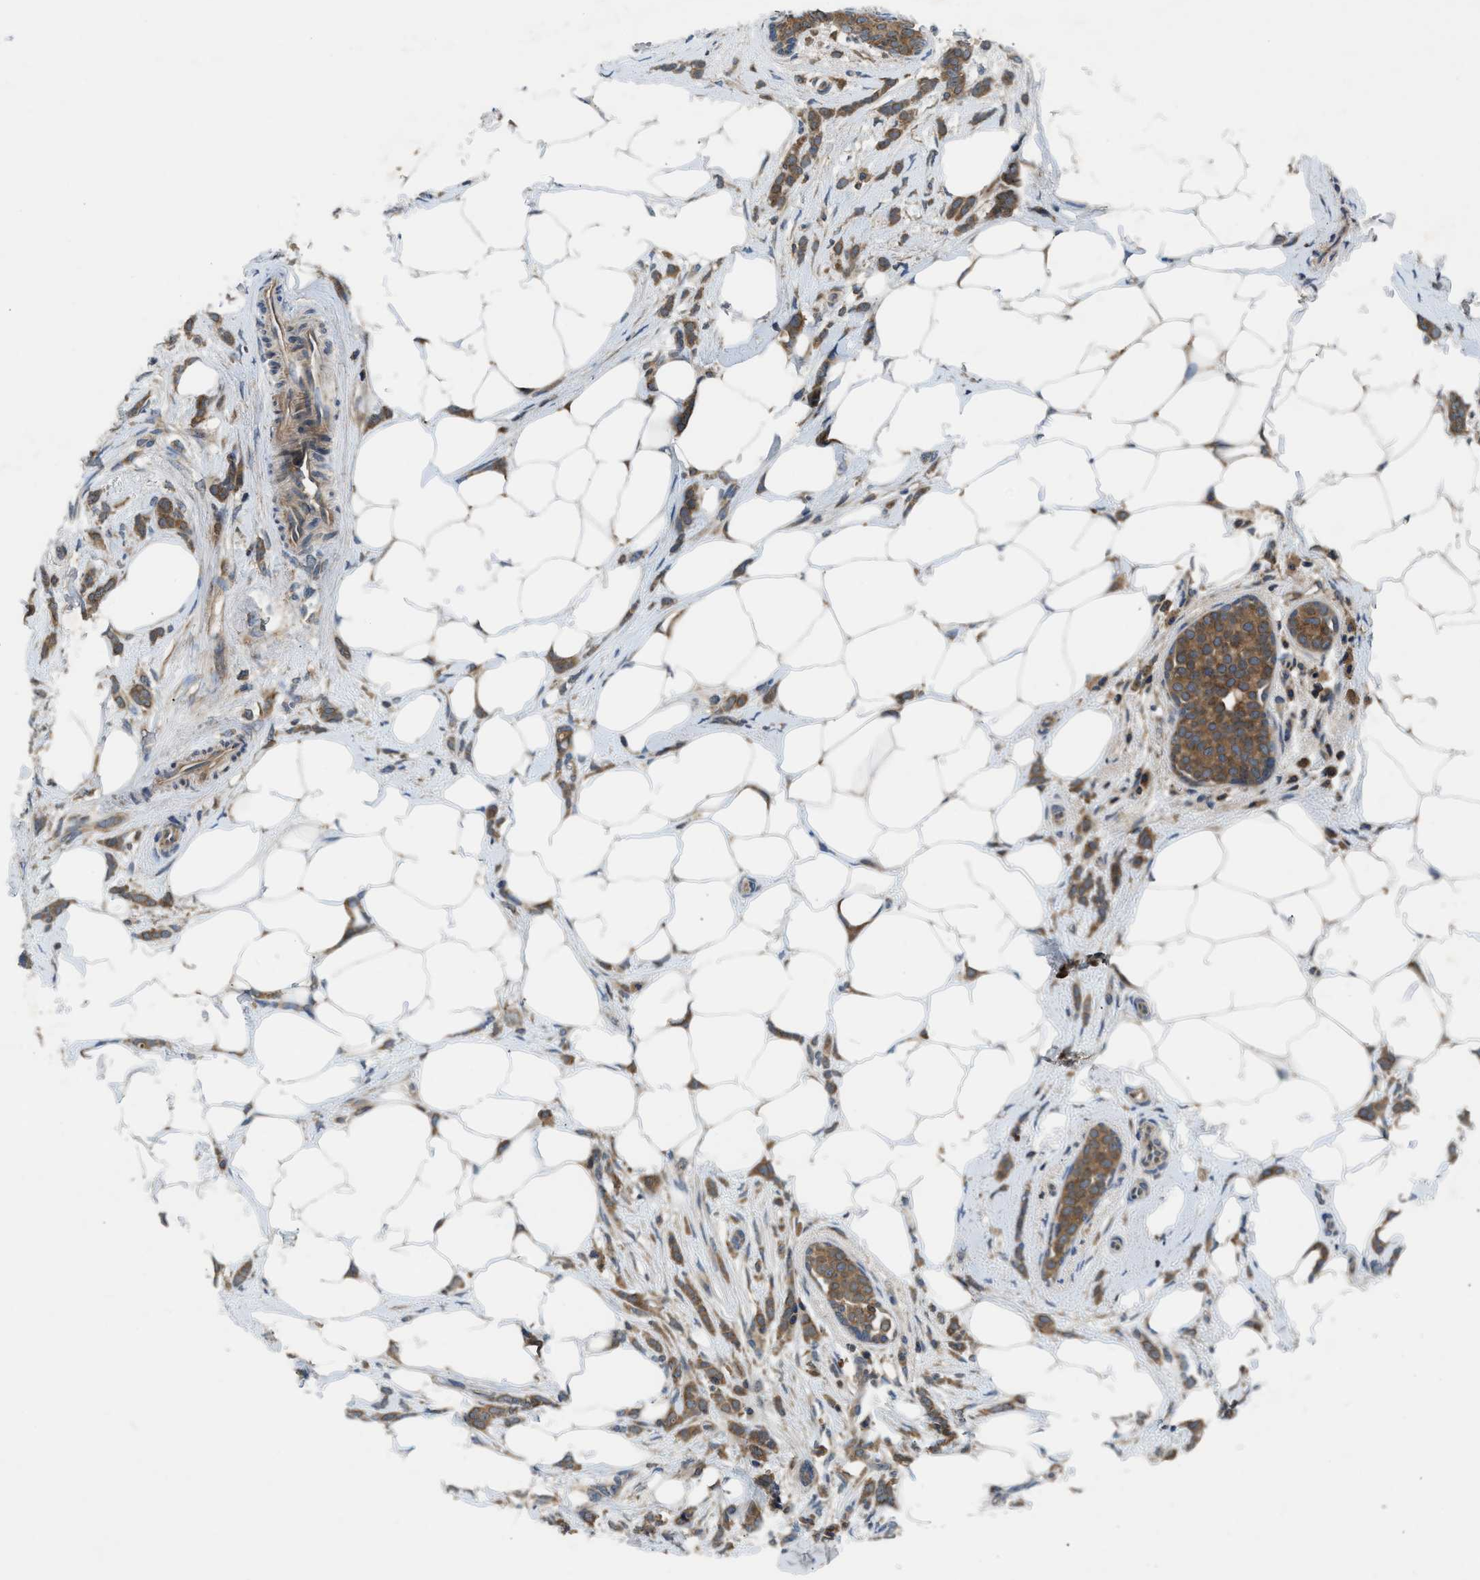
{"staining": {"intensity": "moderate", "quantity": ">75%", "location": "cytoplasmic/membranous"}, "tissue": "breast cancer", "cell_type": "Tumor cells", "image_type": "cancer", "snomed": [{"axis": "morphology", "description": "Lobular carcinoma, in situ"}, {"axis": "morphology", "description": "Lobular carcinoma"}, {"axis": "topography", "description": "Breast"}], "caption": "Human breast cancer stained with a brown dye reveals moderate cytoplasmic/membranous positive positivity in approximately >75% of tumor cells.", "gene": "PAFAH2", "patient": {"sex": "female", "age": 41}}